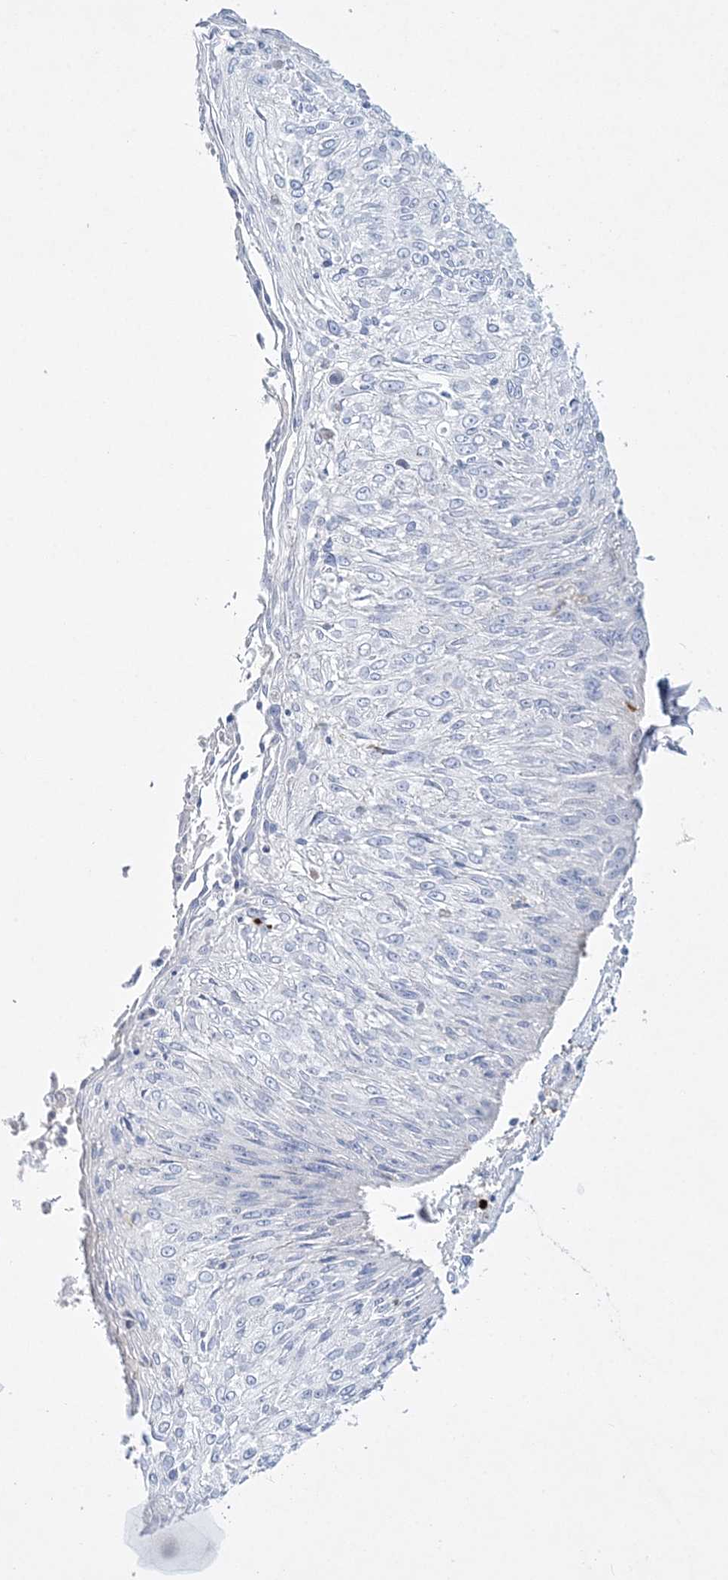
{"staining": {"intensity": "negative", "quantity": "none", "location": "none"}, "tissue": "cervical cancer", "cell_type": "Tumor cells", "image_type": "cancer", "snomed": [{"axis": "morphology", "description": "Squamous cell carcinoma, NOS"}, {"axis": "topography", "description": "Cervix"}], "caption": "The micrograph reveals no staining of tumor cells in cervical squamous cell carcinoma.", "gene": "WDSUB1", "patient": {"sex": "female", "age": 51}}